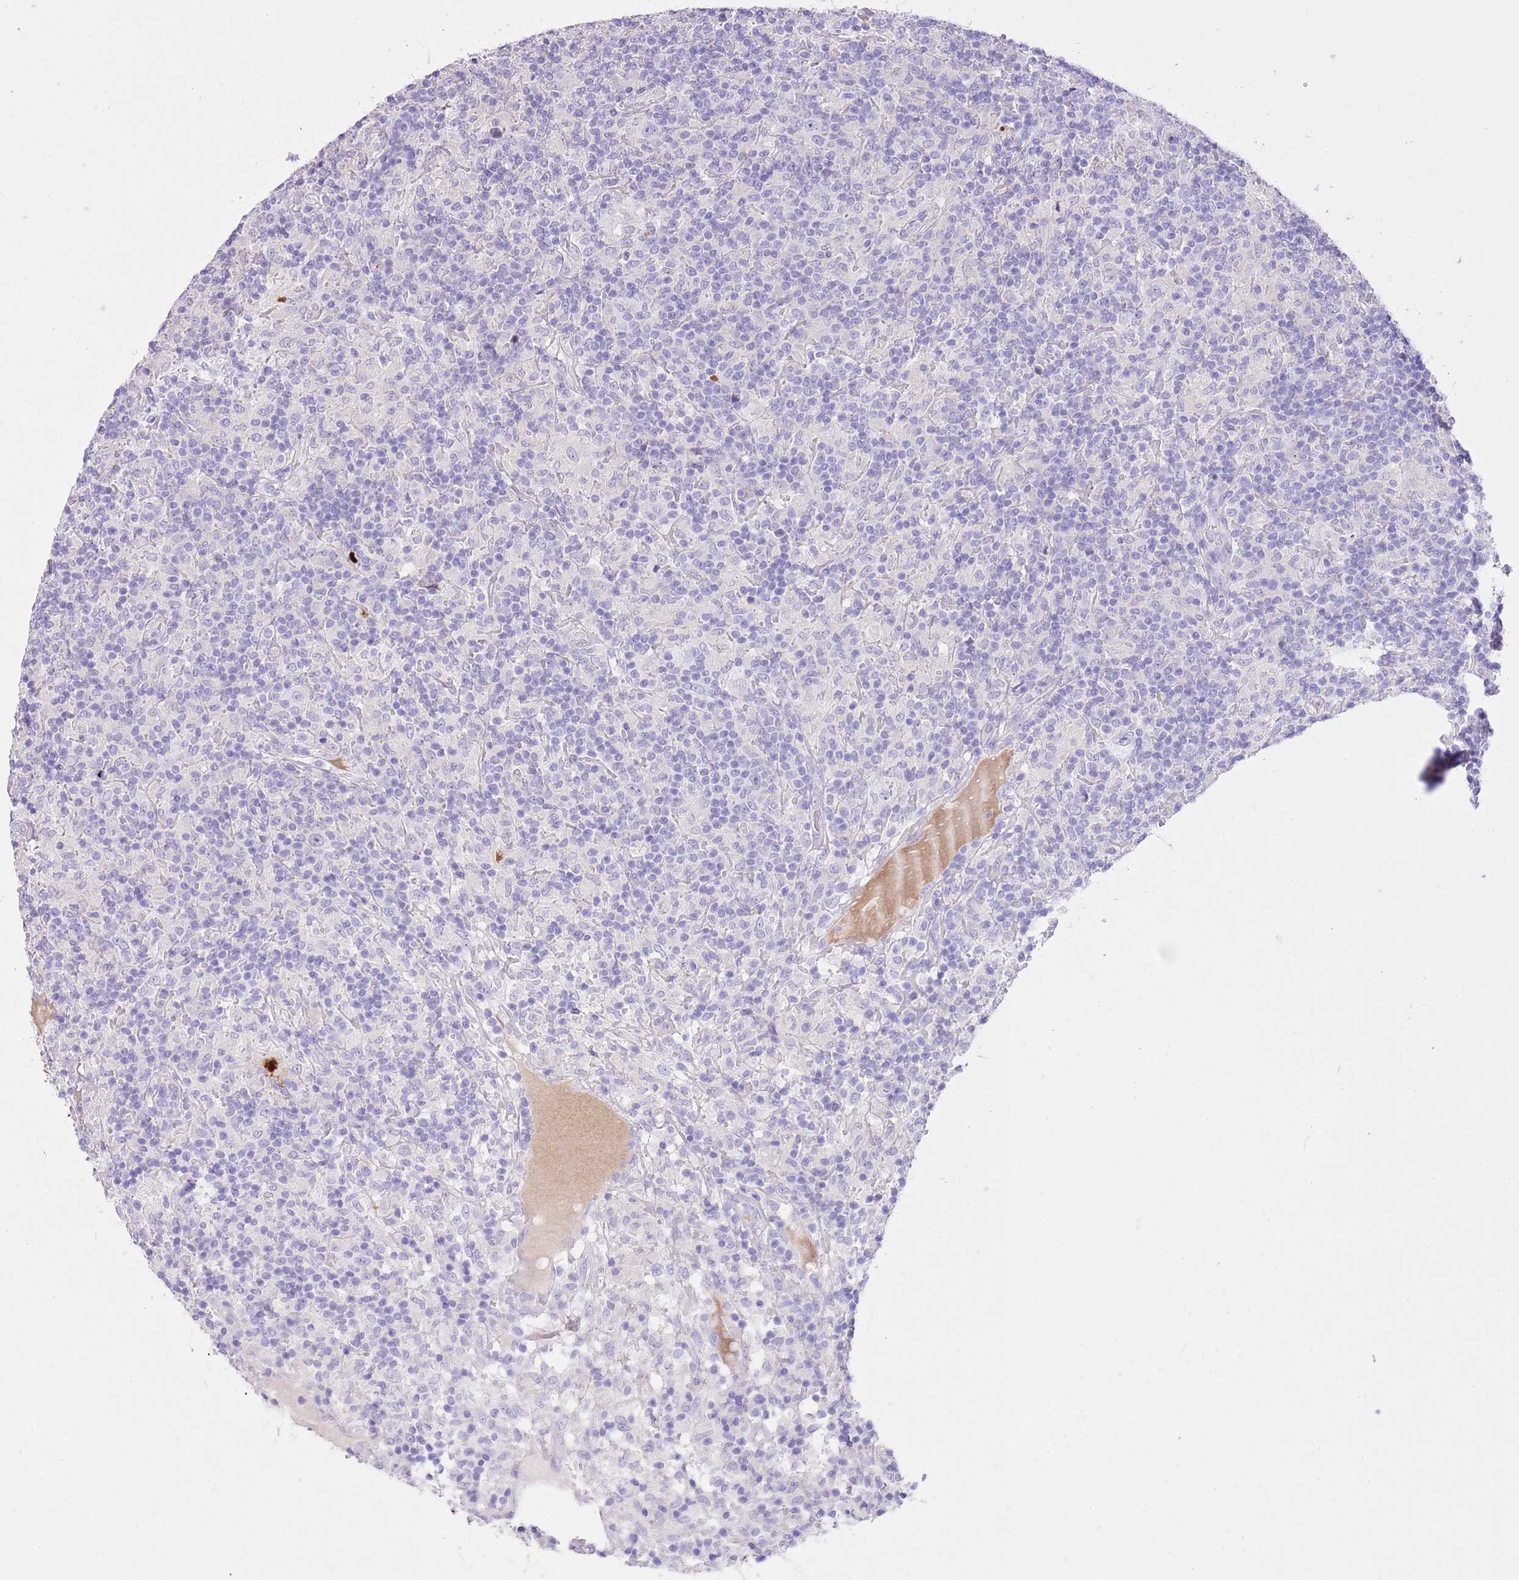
{"staining": {"intensity": "negative", "quantity": "none", "location": "none"}, "tissue": "lymphoma", "cell_type": "Tumor cells", "image_type": "cancer", "snomed": [{"axis": "morphology", "description": "Hodgkin's disease, NOS"}, {"axis": "topography", "description": "Lymph node"}], "caption": "A photomicrograph of lymphoma stained for a protein displays no brown staining in tumor cells.", "gene": "CLEC2A", "patient": {"sex": "male", "age": 70}}